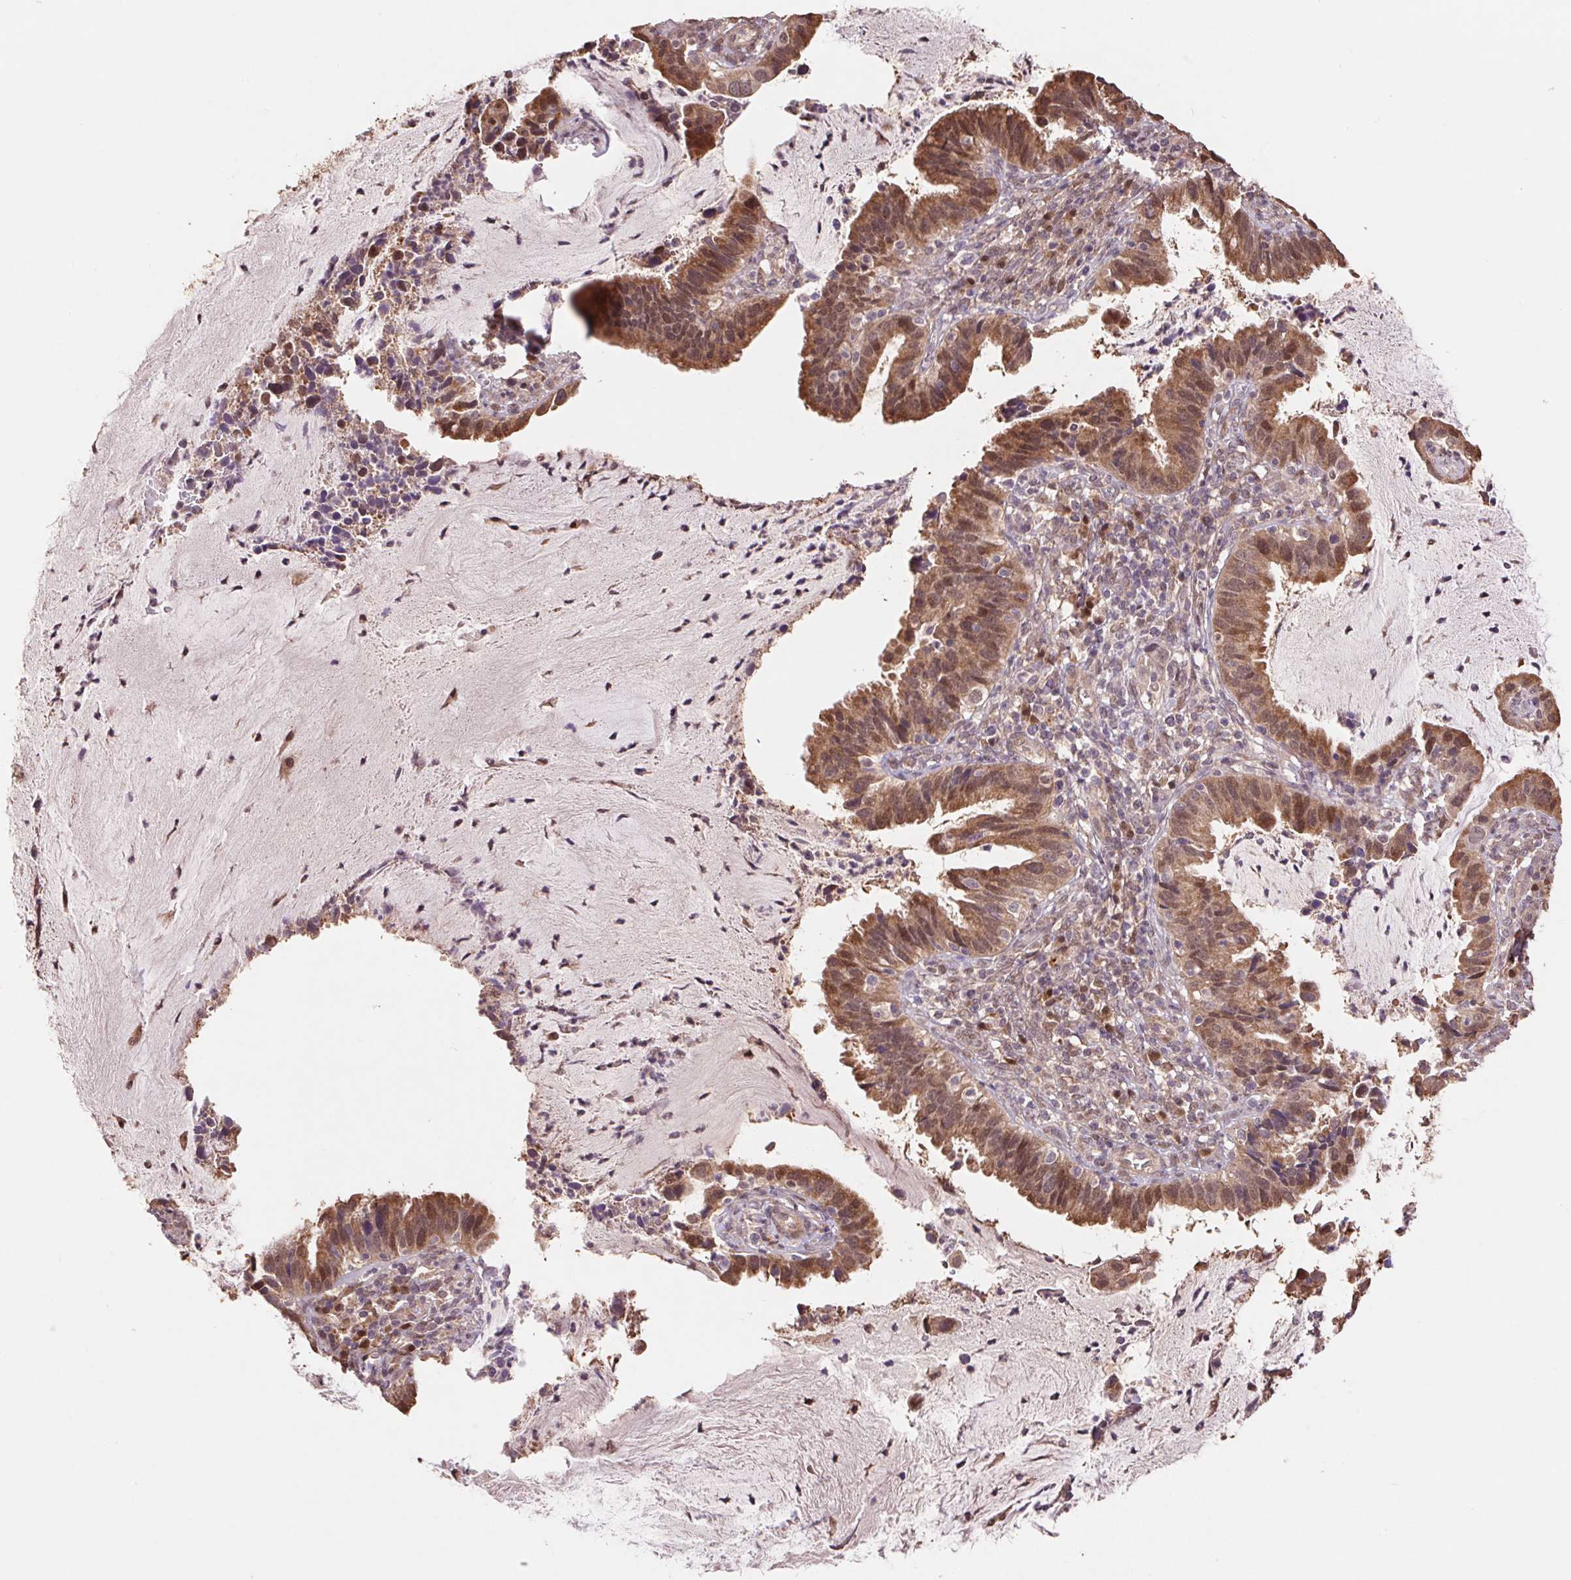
{"staining": {"intensity": "moderate", "quantity": ">75%", "location": "cytoplasmic/membranous,nuclear"}, "tissue": "cervical cancer", "cell_type": "Tumor cells", "image_type": "cancer", "snomed": [{"axis": "morphology", "description": "Adenocarcinoma, NOS"}, {"axis": "topography", "description": "Cervix"}], "caption": "Cervical adenocarcinoma stained with a brown dye shows moderate cytoplasmic/membranous and nuclear positive staining in approximately >75% of tumor cells.", "gene": "CUTA", "patient": {"sex": "female", "age": 34}}